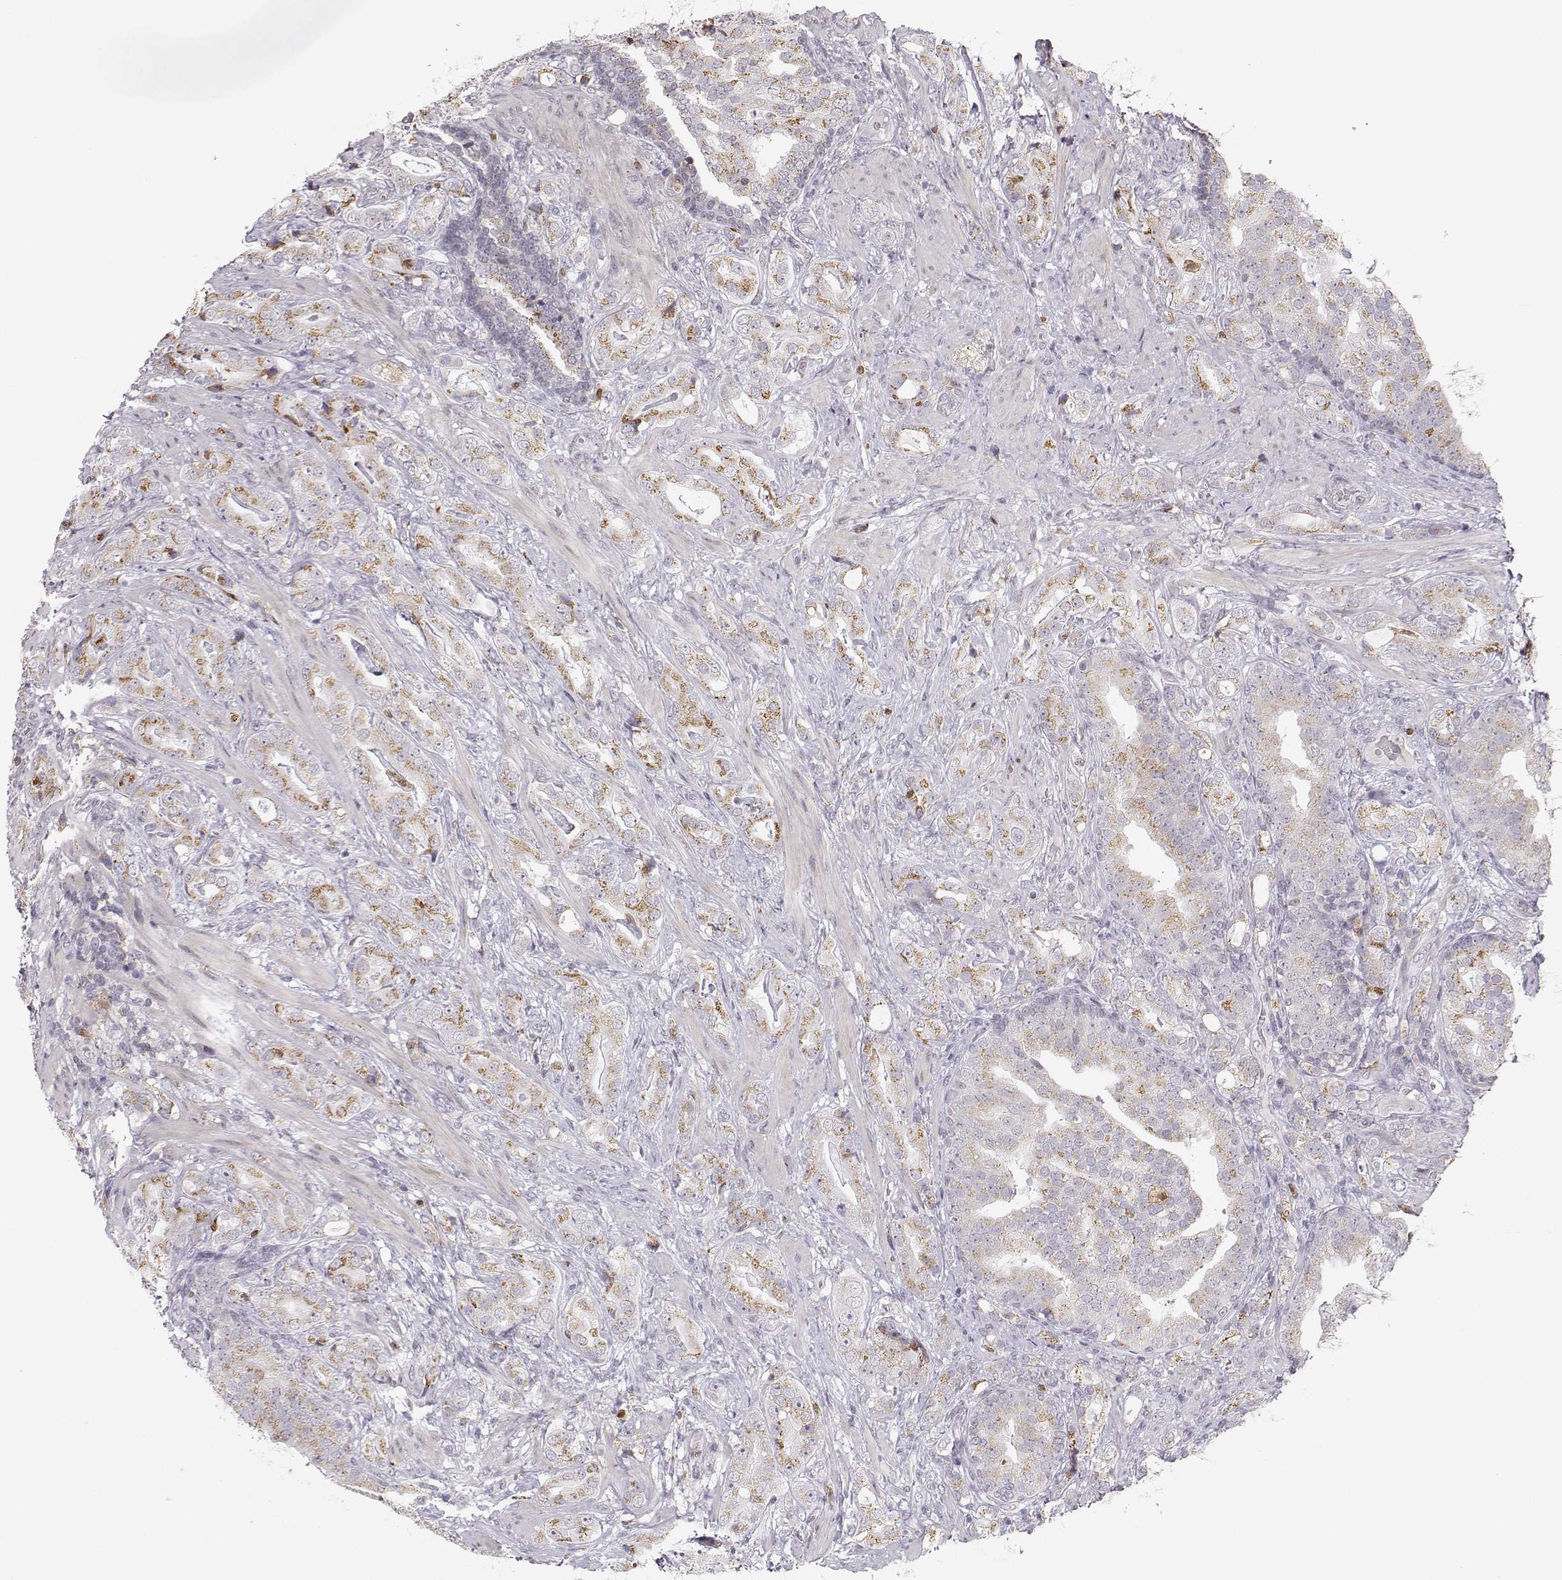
{"staining": {"intensity": "moderate", "quantity": "25%-75%", "location": "cytoplasmic/membranous"}, "tissue": "prostate cancer", "cell_type": "Tumor cells", "image_type": "cancer", "snomed": [{"axis": "morphology", "description": "Adenocarcinoma, NOS"}, {"axis": "topography", "description": "Prostate"}], "caption": "Brown immunohistochemical staining in adenocarcinoma (prostate) shows moderate cytoplasmic/membranous staining in about 25%-75% of tumor cells.", "gene": "HTR7", "patient": {"sex": "male", "age": 57}}